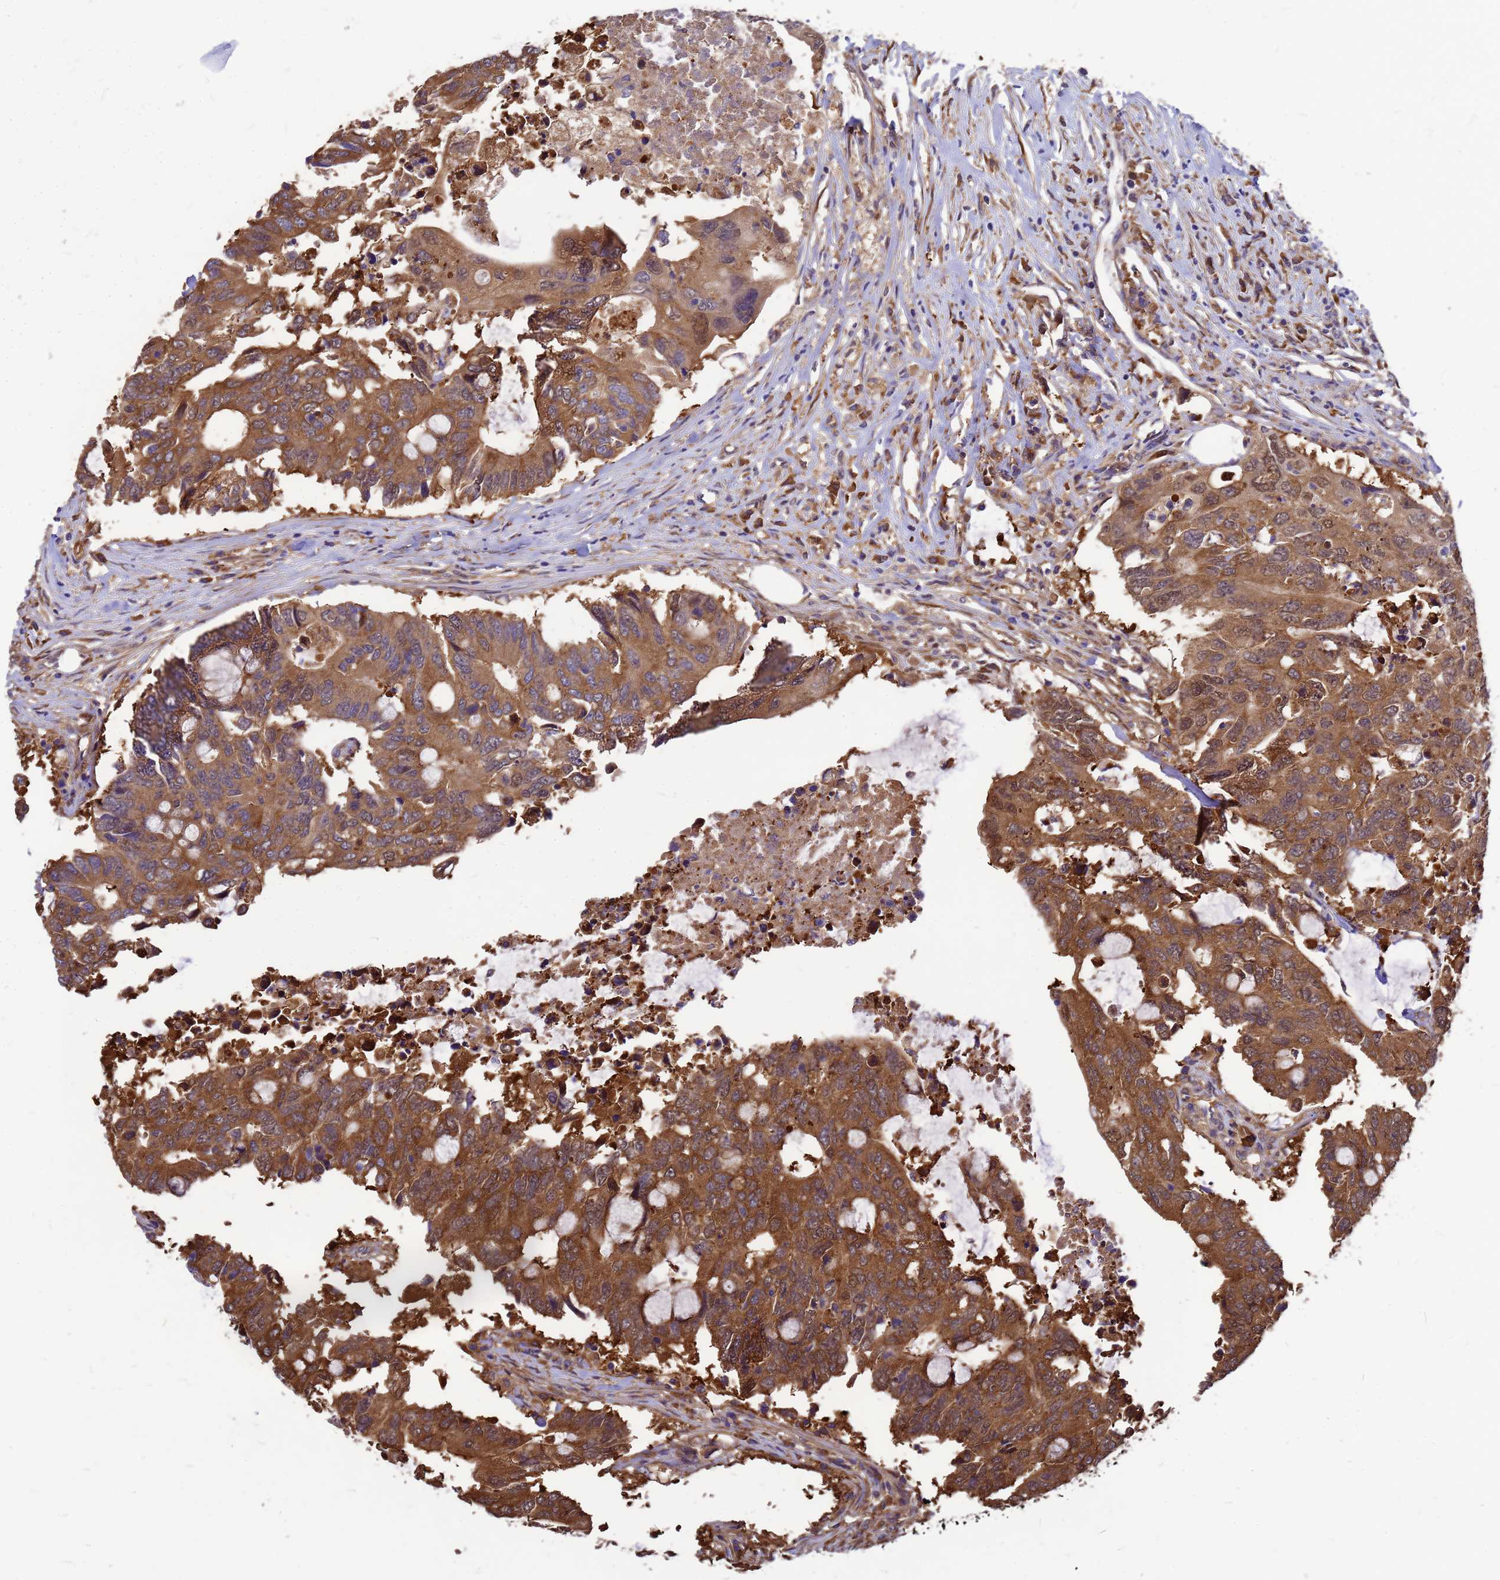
{"staining": {"intensity": "moderate", "quantity": ">75%", "location": "cytoplasmic/membranous"}, "tissue": "colorectal cancer", "cell_type": "Tumor cells", "image_type": "cancer", "snomed": [{"axis": "morphology", "description": "Adenocarcinoma, NOS"}, {"axis": "topography", "description": "Colon"}], "caption": "Colorectal cancer (adenocarcinoma) stained with DAB (3,3'-diaminobenzidine) immunohistochemistry shows medium levels of moderate cytoplasmic/membranous positivity in about >75% of tumor cells.", "gene": "GID4", "patient": {"sex": "male", "age": 71}}